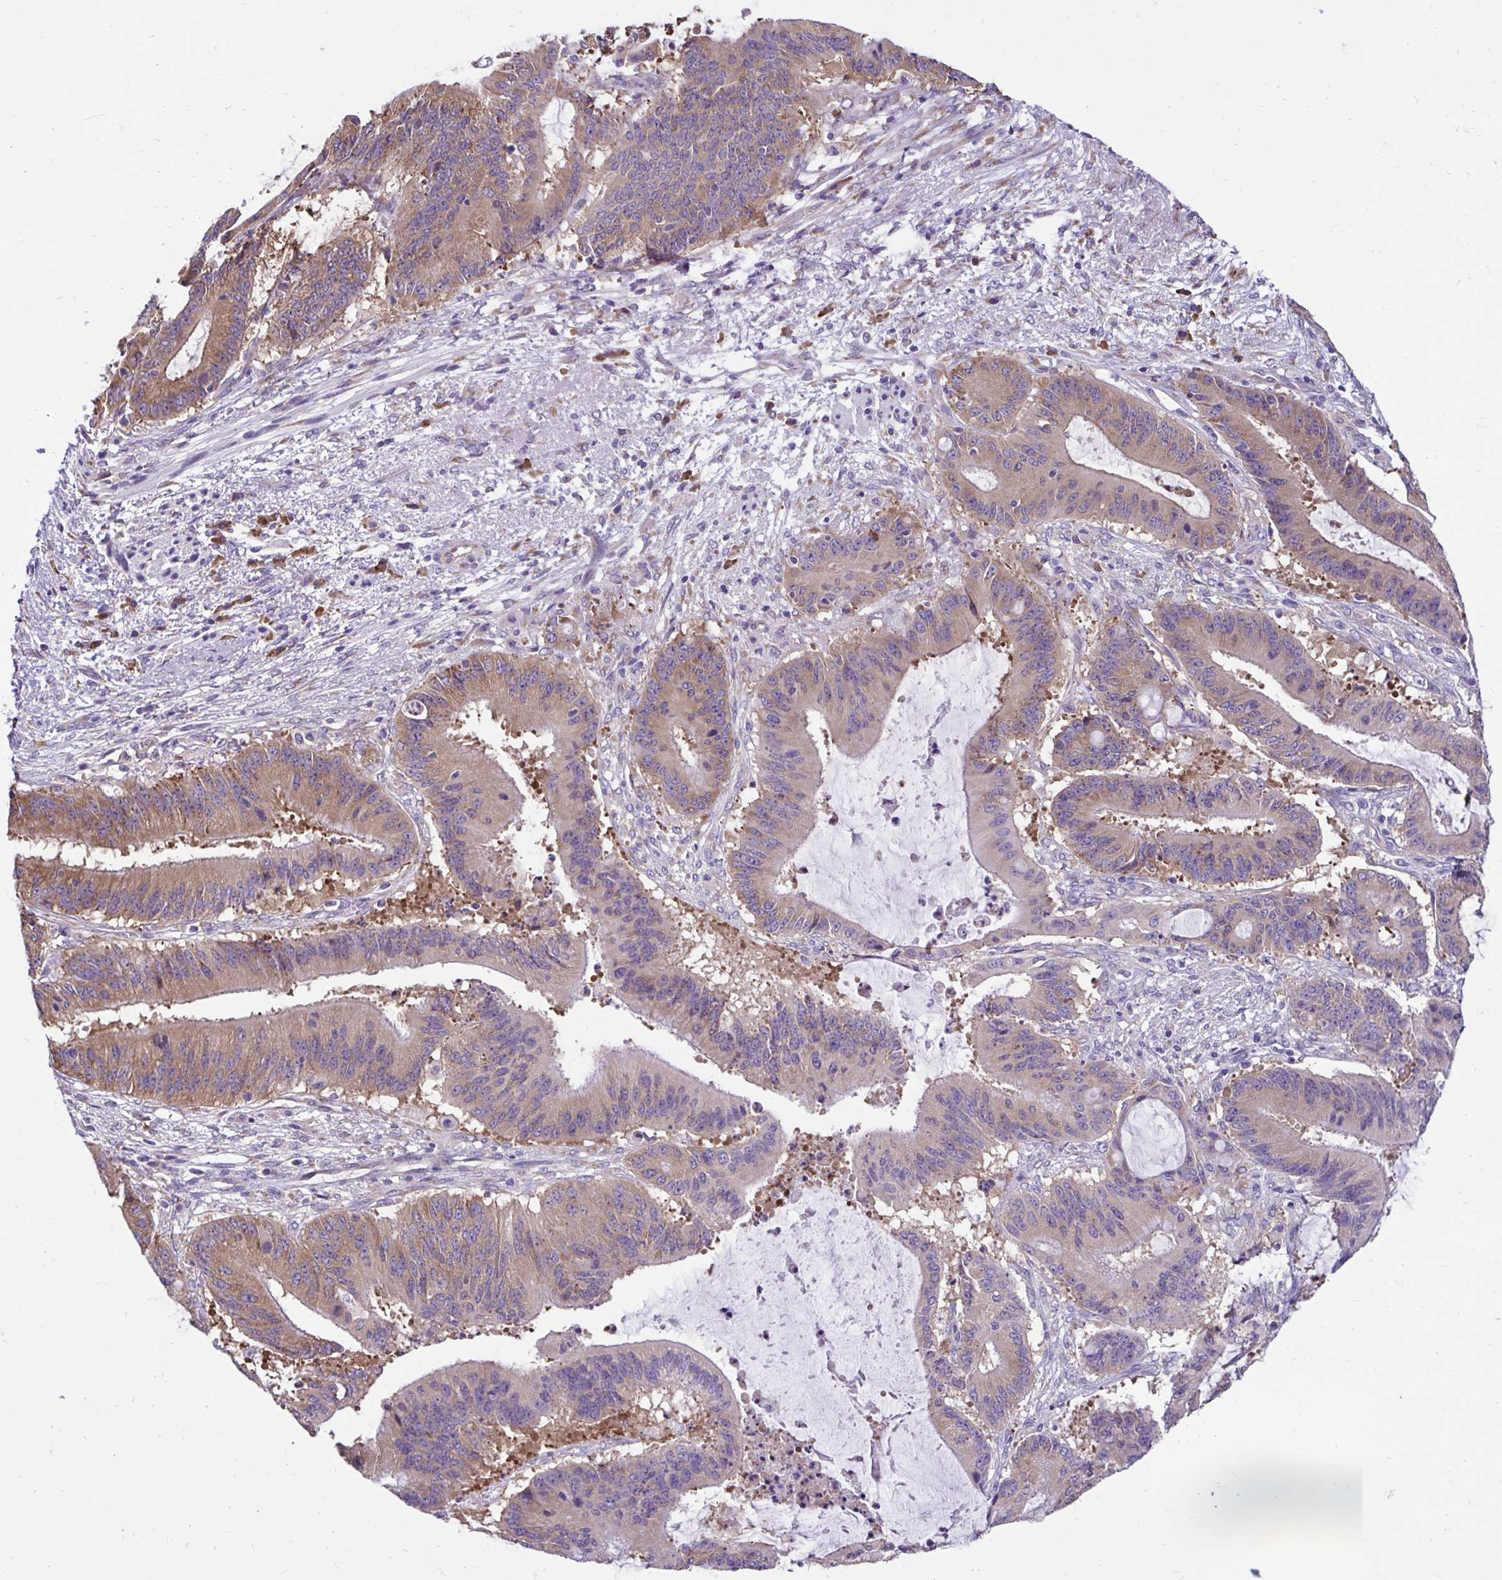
{"staining": {"intensity": "moderate", "quantity": "25%-75%", "location": "cytoplasmic/membranous"}, "tissue": "liver cancer", "cell_type": "Tumor cells", "image_type": "cancer", "snomed": [{"axis": "morphology", "description": "Normal tissue, NOS"}, {"axis": "morphology", "description": "Cholangiocarcinoma"}, {"axis": "topography", "description": "Liver"}, {"axis": "topography", "description": "Peripheral nerve tissue"}], "caption": "About 25%-75% of tumor cells in liver cholangiocarcinoma reveal moderate cytoplasmic/membranous protein expression as visualized by brown immunohistochemical staining.", "gene": "RPL7", "patient": {"sex": "female", "age": 73}}